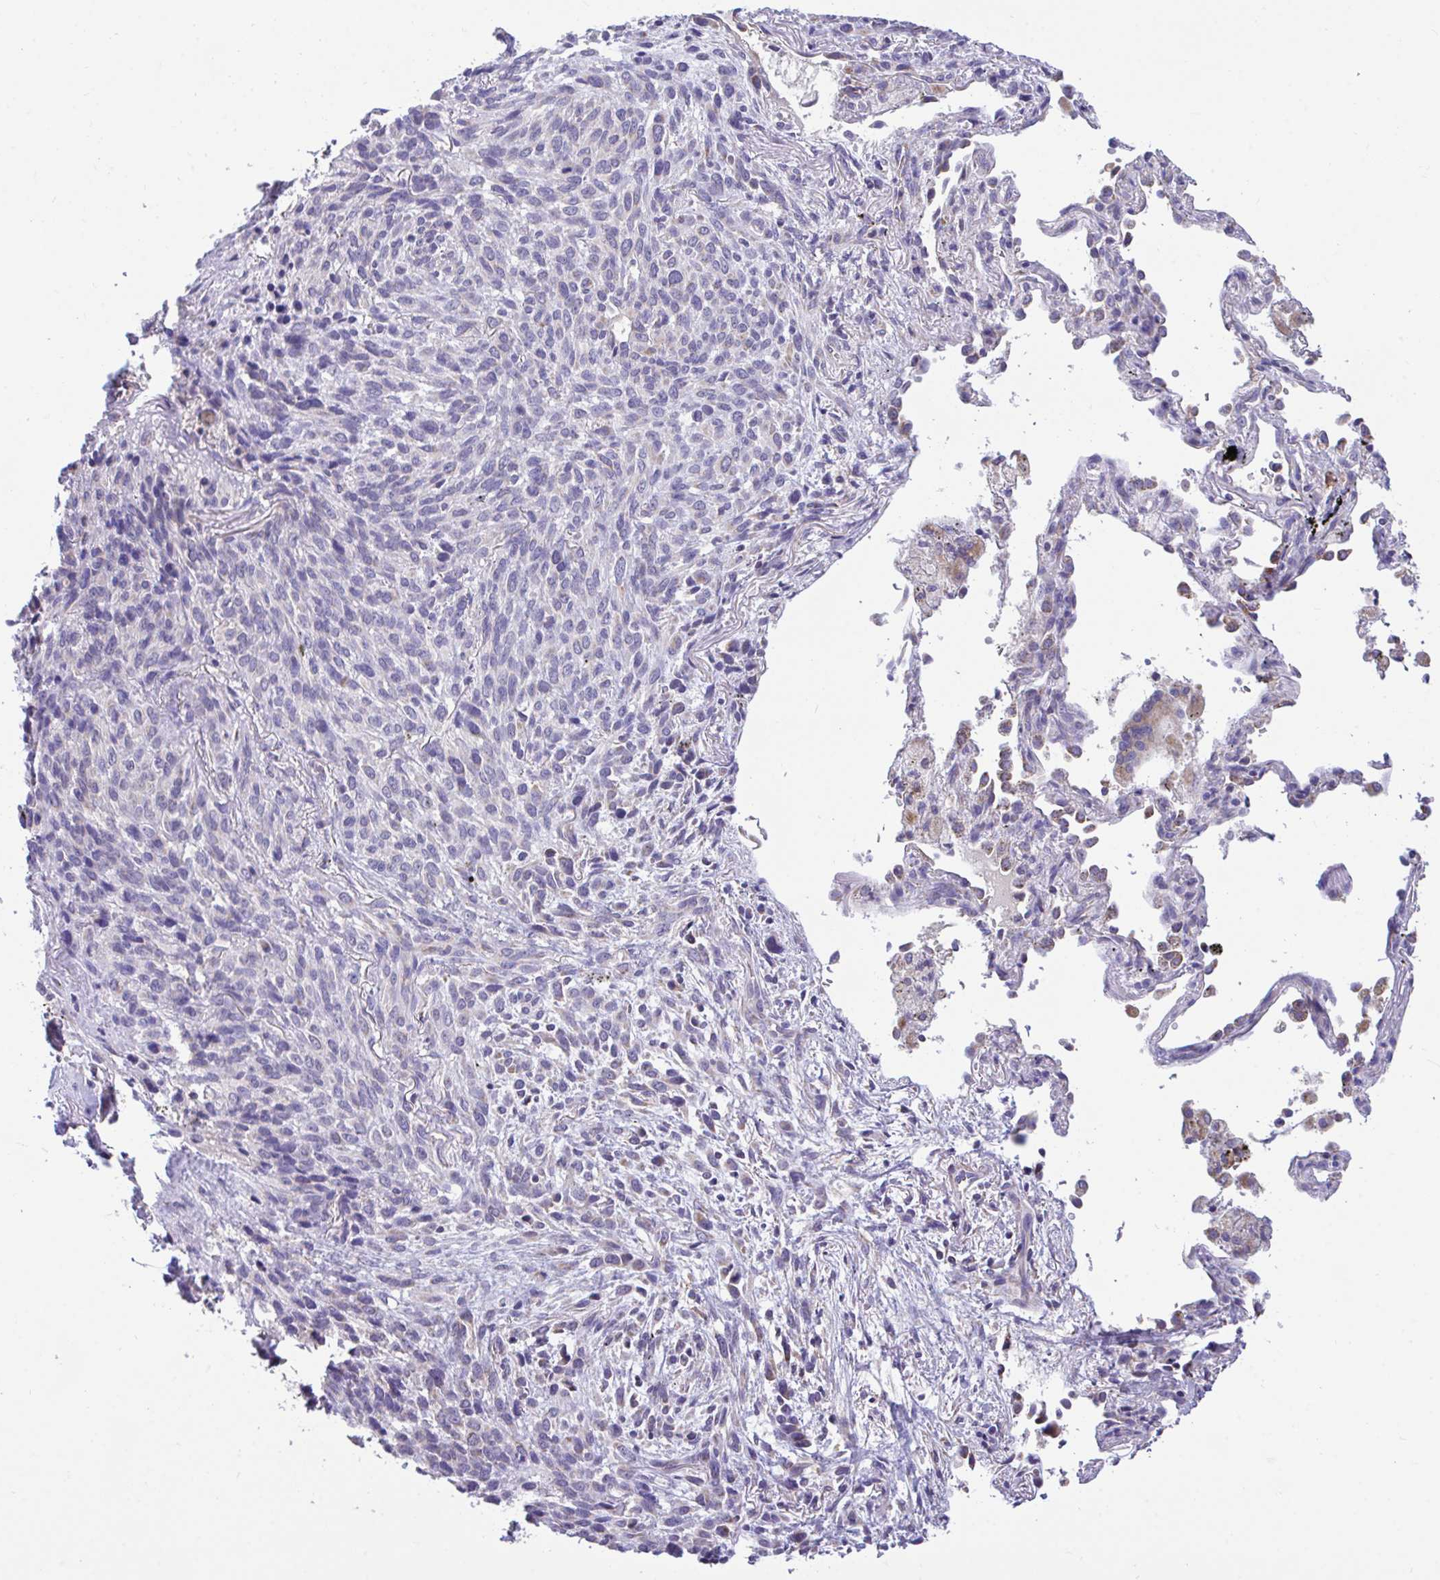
{"staining": {"intensity": "weak", "quantity": "<25%", "location": "cytoplasmic/membranous"}, "tissue": "melanoma", "cell_type": "Tumor cells", "image_type": "cancer", "snomed": [{"axis": "morphology", "description": "Malignant melanoma, Metastatic site"}, {"axis": "topography", "description": "Lung"}], "caption": "An image of melanoma stained for a protein reveals no brown staining in tumor cells.", "gene": "SARS2", "patient": {"sex": "male", "age": 48}}